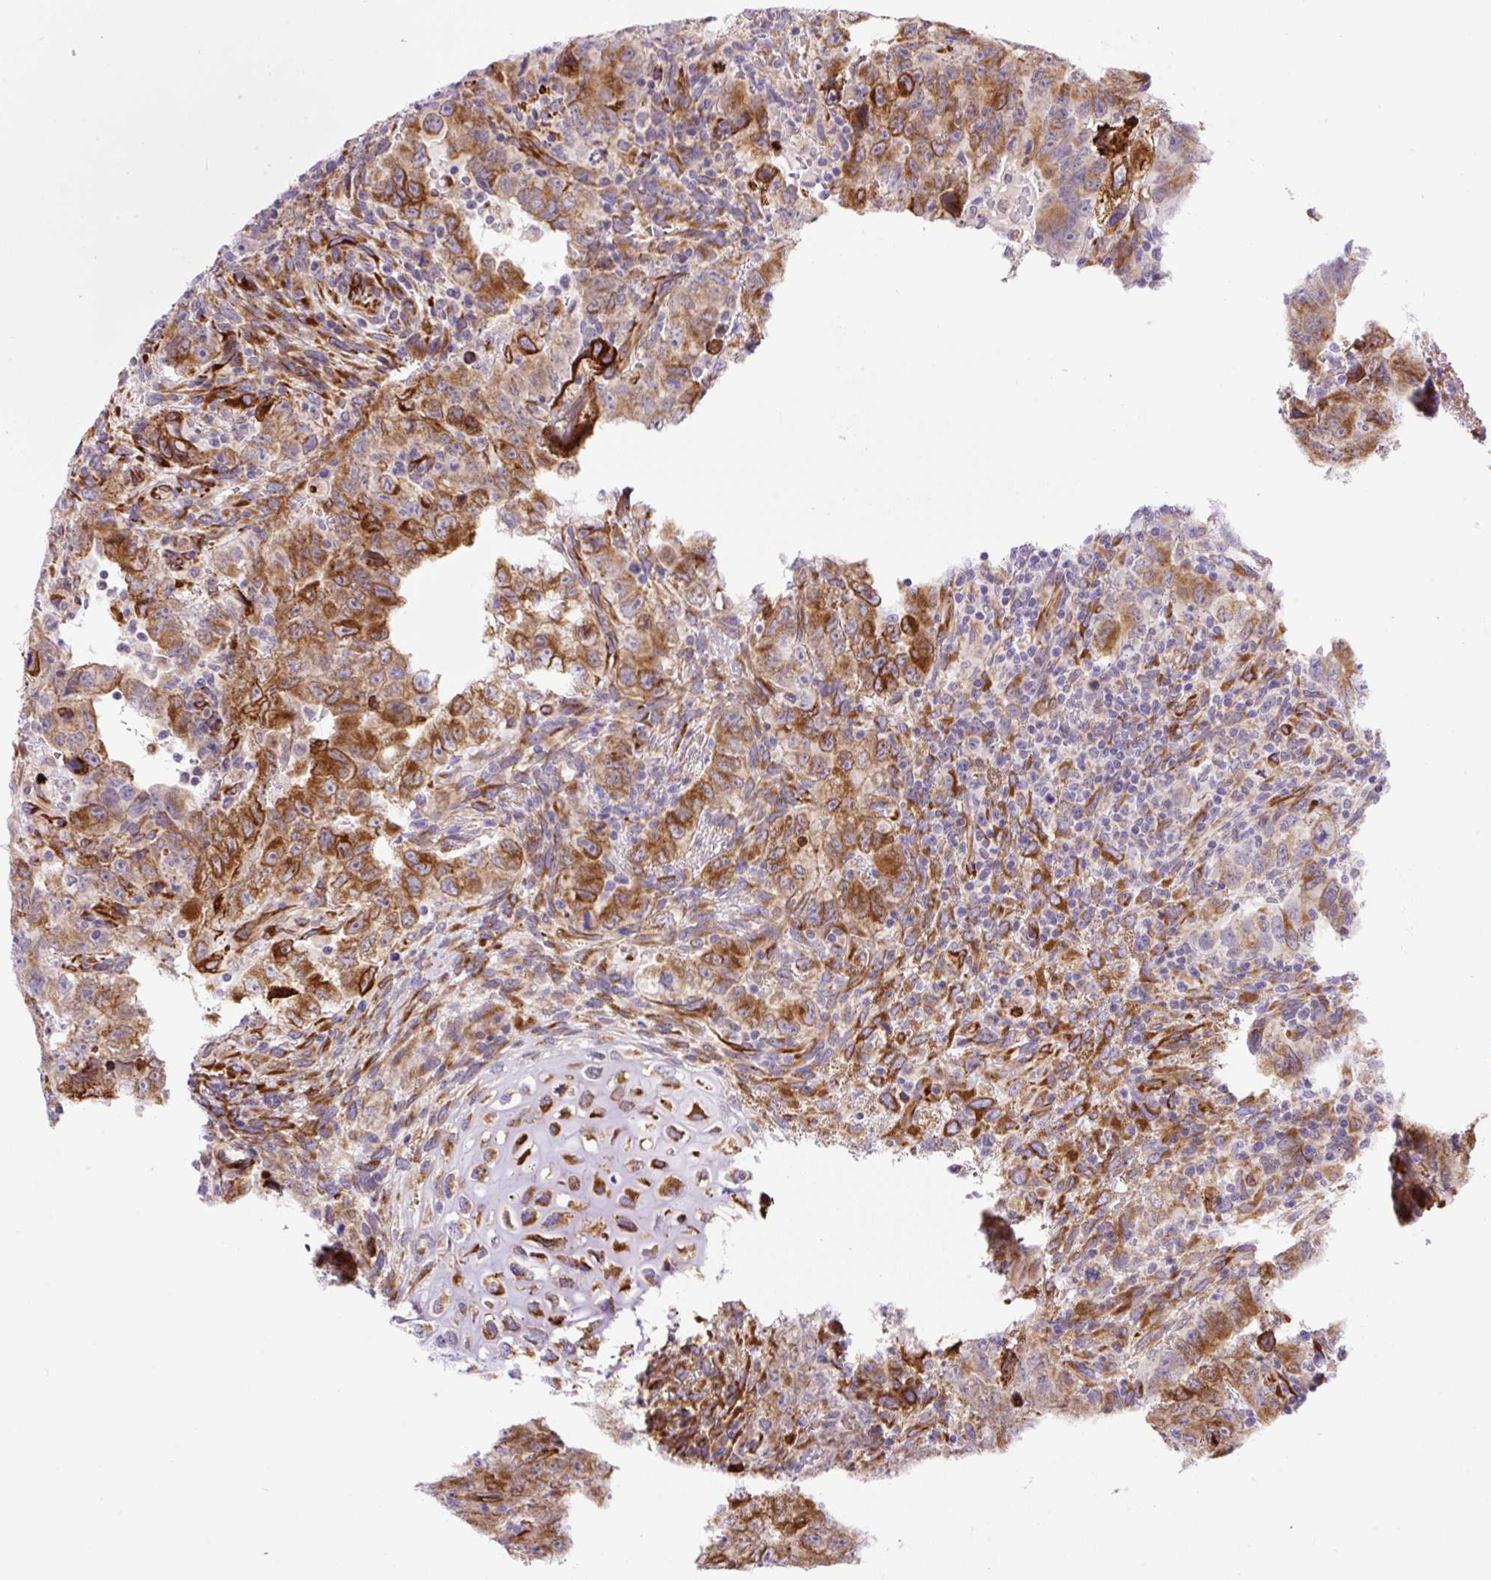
{"staining": {"intensity": "moderate", "quantity": ">75%", "location": "cytoplasmic/membranous"}, "tissue": "testis cancer", "cell_type": "Tumor cells", "image_type": "cancer", "snomed": [{"axis": "morphology", "description": "Carcinoma, Embryonal, NOS"}, {"axis": "topography", "description": "Testis"}], "caption": "Approximately >75% of tumor cells in testis embryonal carcinoma display moderate cytoplasmic/membranous protein expression as visualized by brown immunohistochemical staining.", "gene": "RAB30", "patient": {"sex": "male", "age": 24}}